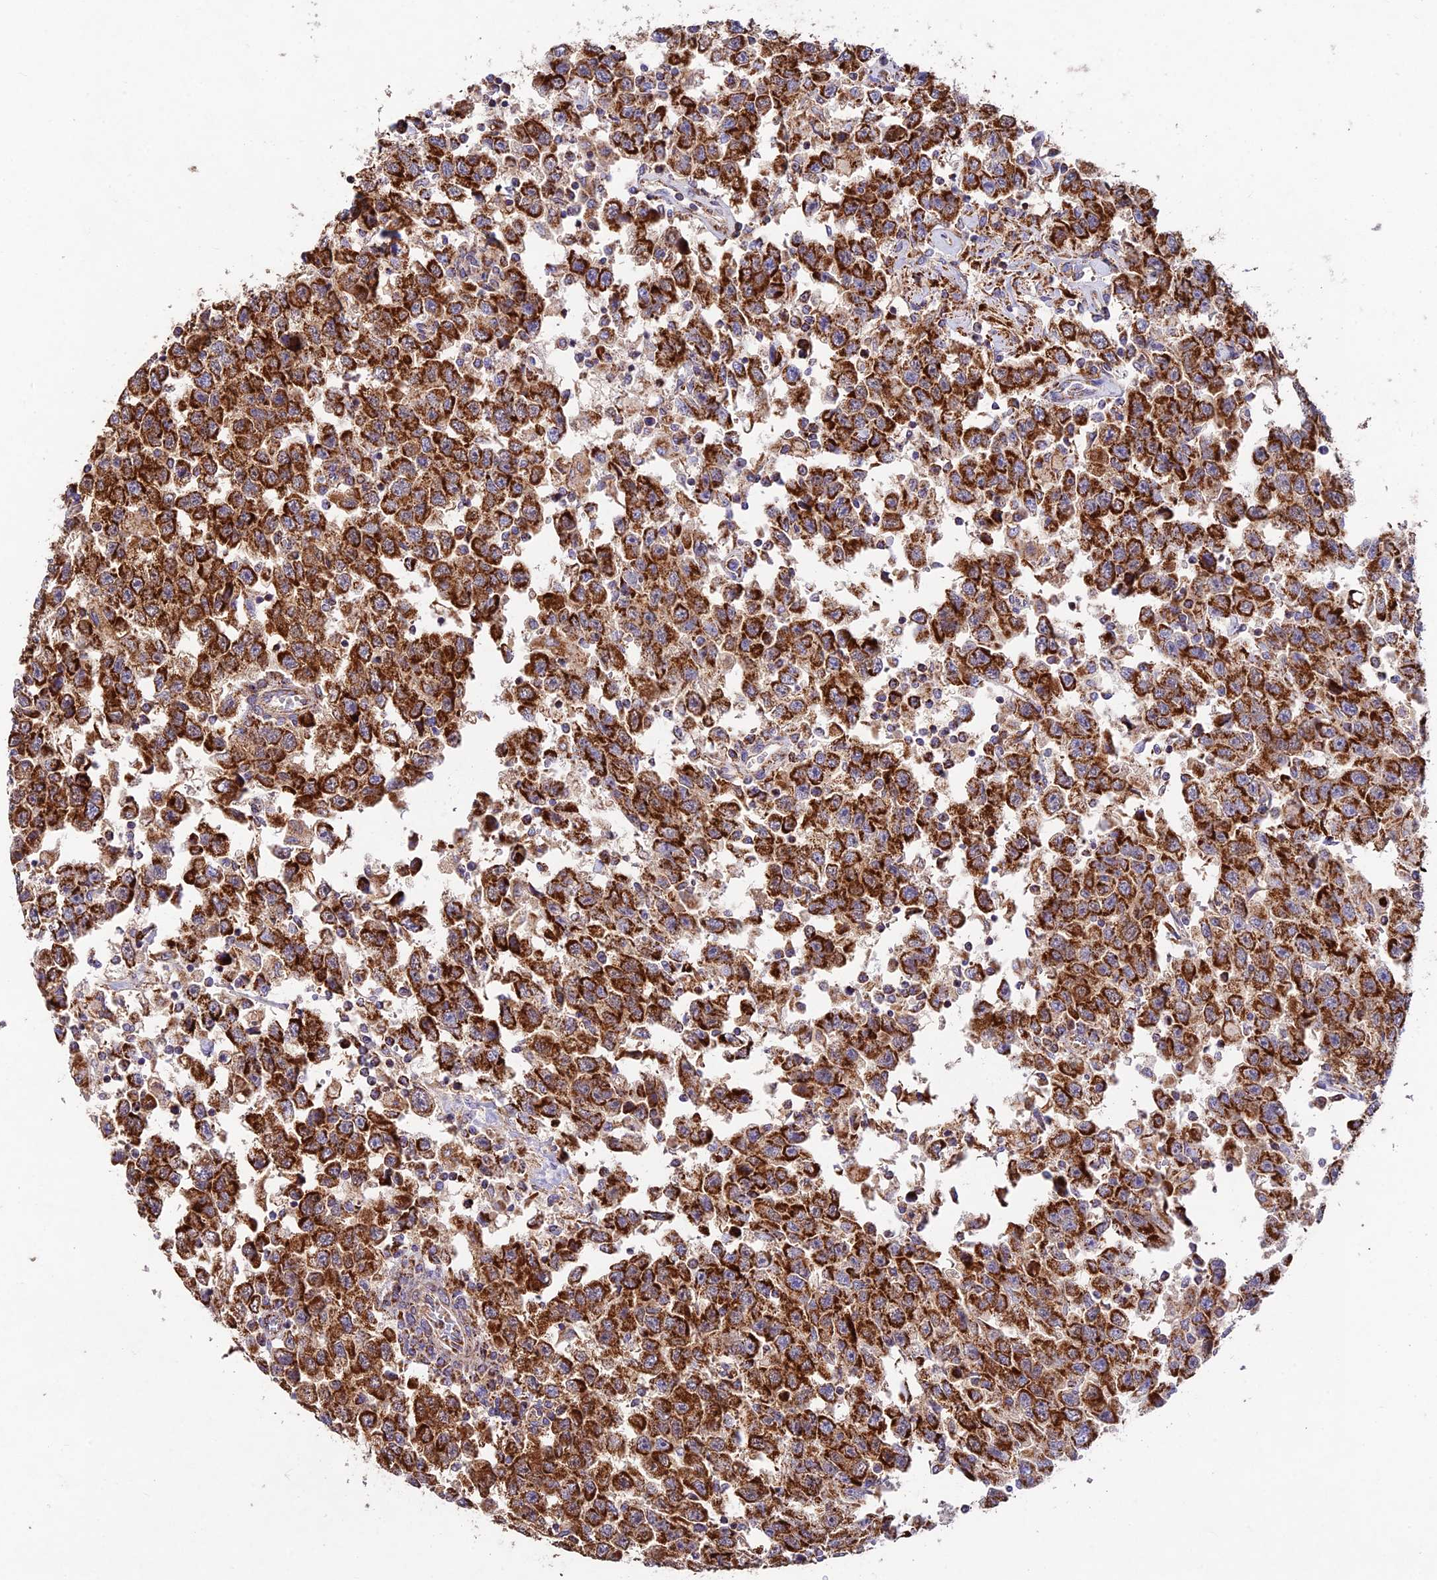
{"staining": {"intensity": "strong", "quantity": ">75%", "location": "cytoplasmic/membranous"}, "tissue": "testis cancer", "cell_type": "Tumor cells", "image_type": "cancer", "snomed": [{"axis": "morphology", "description": "Seminoma, NOS"}, {"axis": "topography", "description": "Testis"}], "caption": "Protein expression analysis of human seminoma (testis) reveals strong cytoplasmic/membranous positivity in about >75% of tumor cells.", "gene": "KHDC3L", "patient": {"sex": "male", "age": 41}}